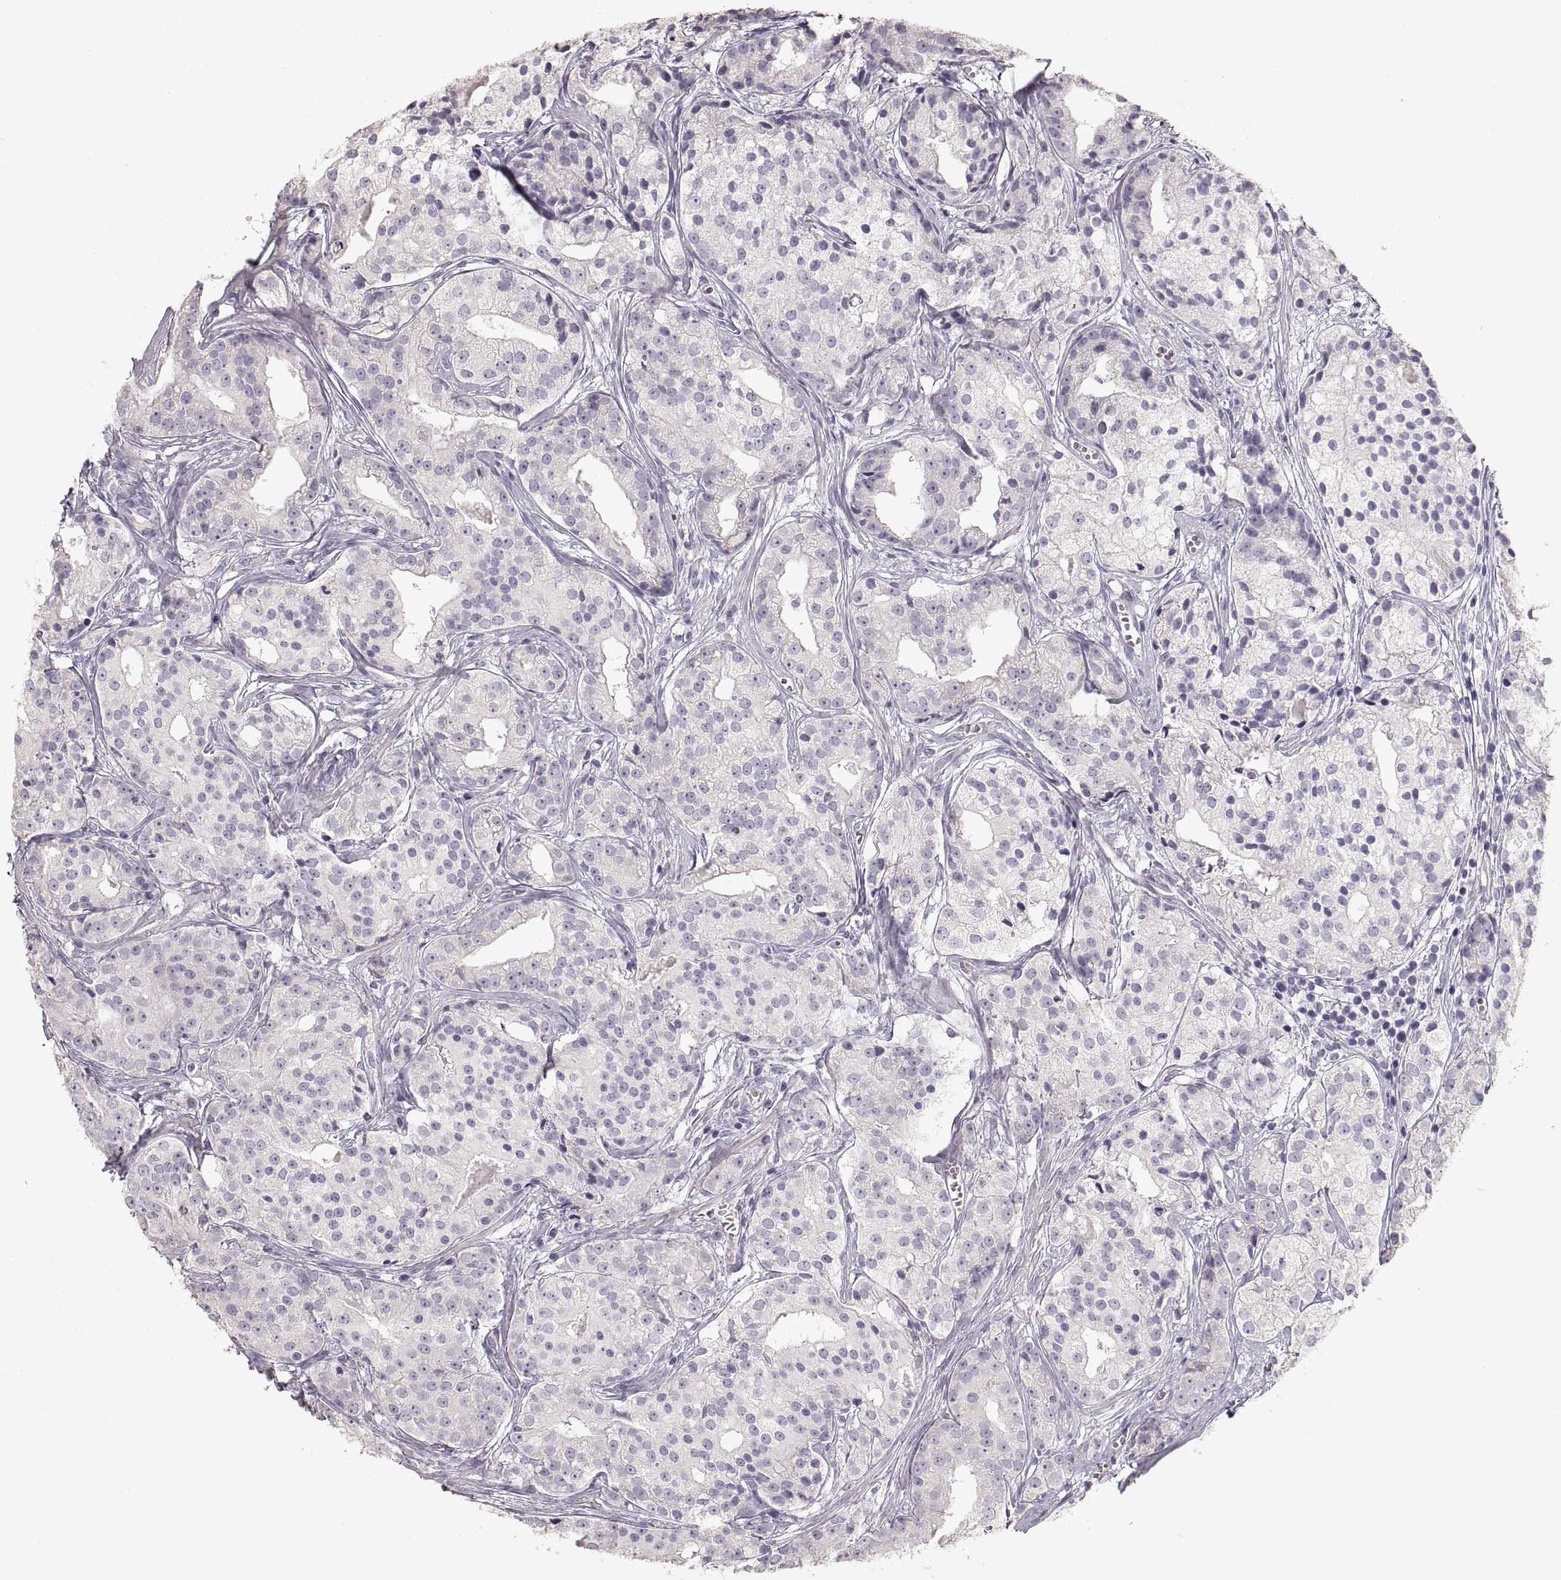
{"staining": {"intensity": "negative", "quantity": "none", "location": "none"}, "tissue": "prostate cancer", "cell_type": "Tumor cells", "image_type": "cancer", "snomed": [{"axis": "morphology", "description": "Adenocarcinoma, Medium grade"}, {"axis": "topography", "description": "Prostate"}], "caption": "Medium-grade adenocarcinoma (prostate) was stained to show a protein in brown. There is no significant positivity in tumor cells.", "gene": "ZP3", "patient": {"sex": "male", "age": 74}}